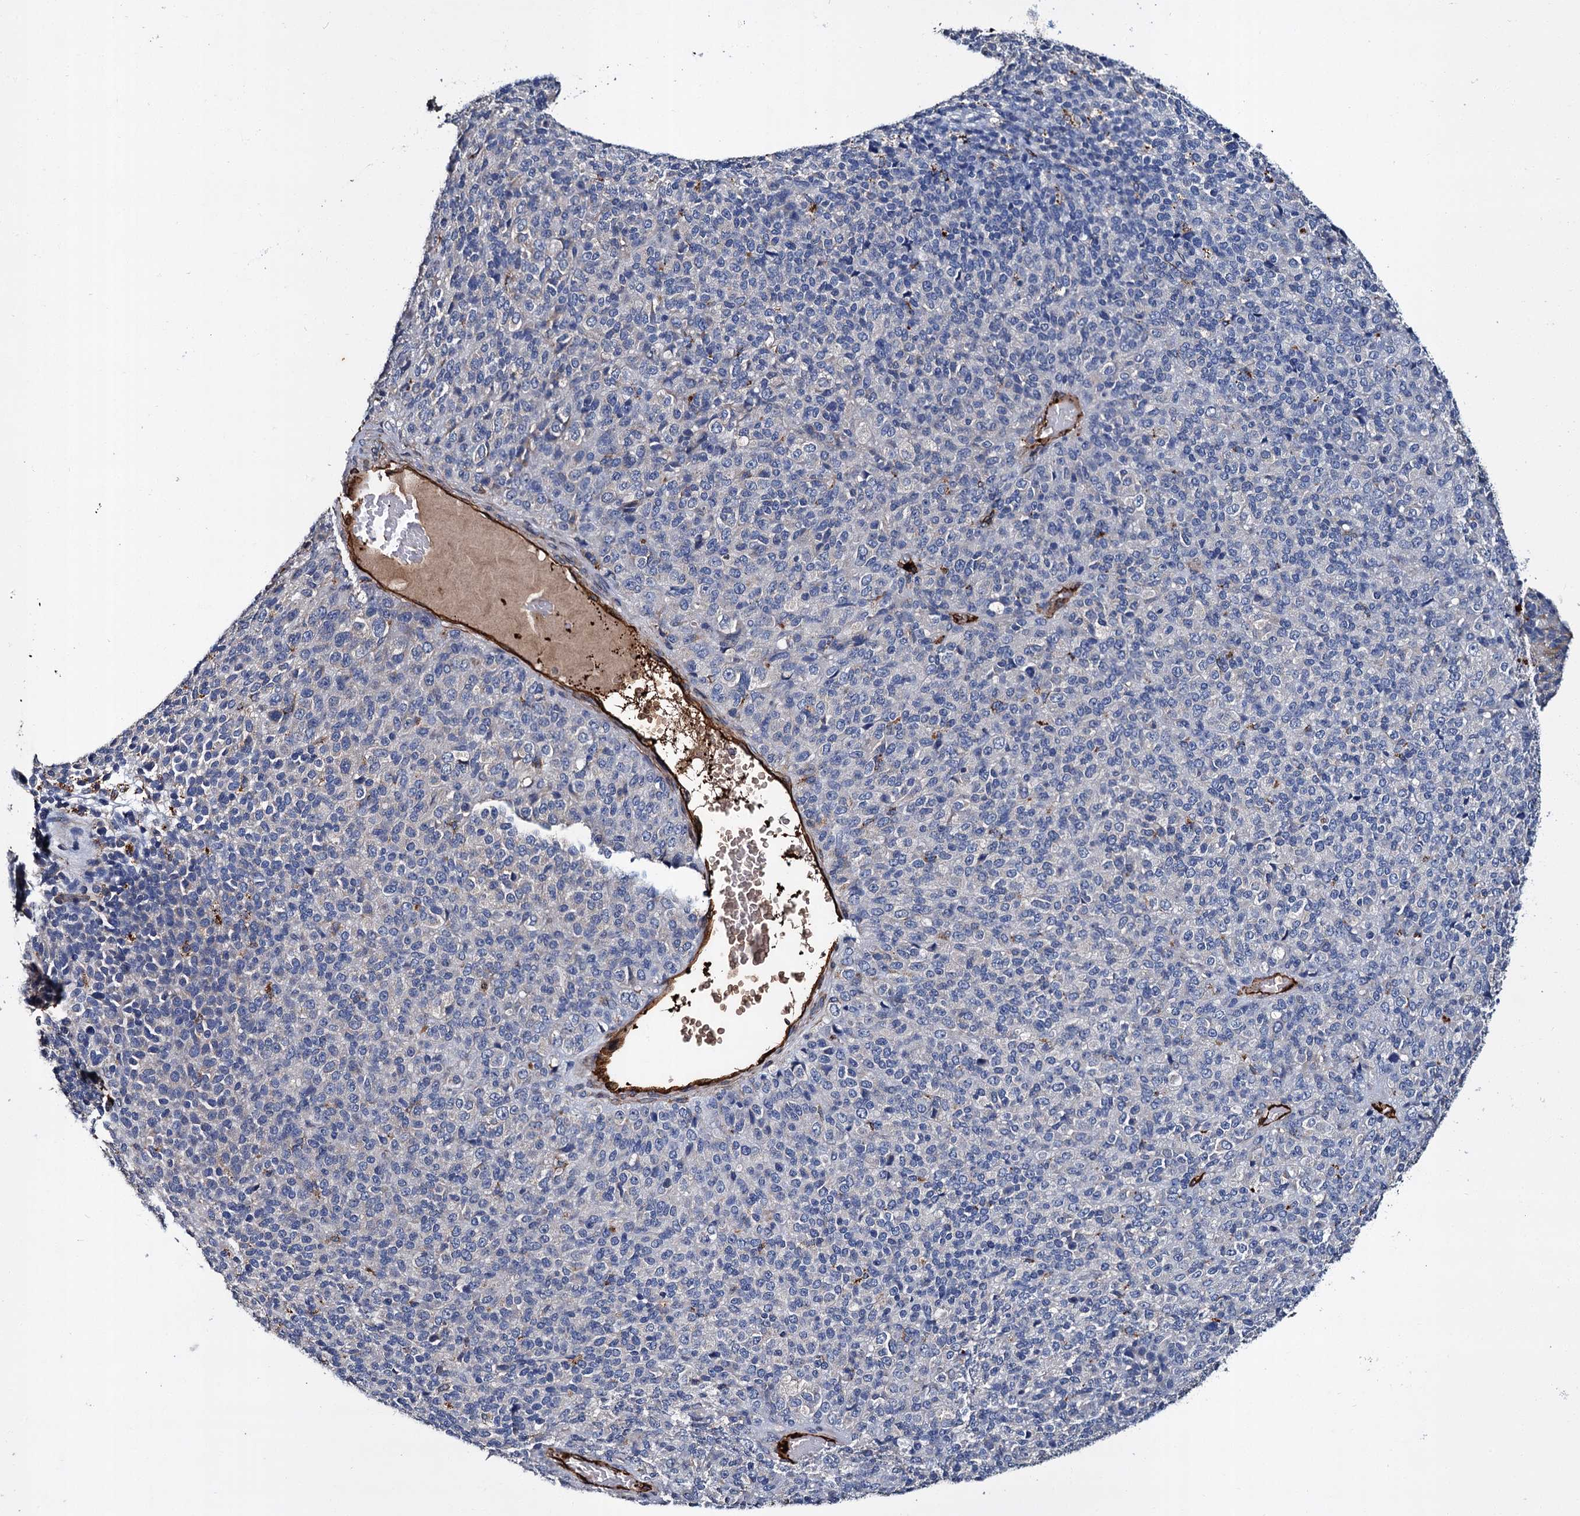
{"staining": {"intensity": "negative", "quantity": "none", "location": "none"}, "tissue": "melanoma", "cell_type": "Tumor cells", "image_type": "cancer", "snomed": [{"axis": "morphology", "description": "Malignant melanoma, Metastatic site"}, {"axis": "topography", "description": "Brain"}], "caption": "Human malignant melanoma (metastatic site) stained for a protein using immunohistochemistry exhibits no staining in tumor cells.", "gene": "CACNA1C", "patient": {"sex": "female", "age": 56}}